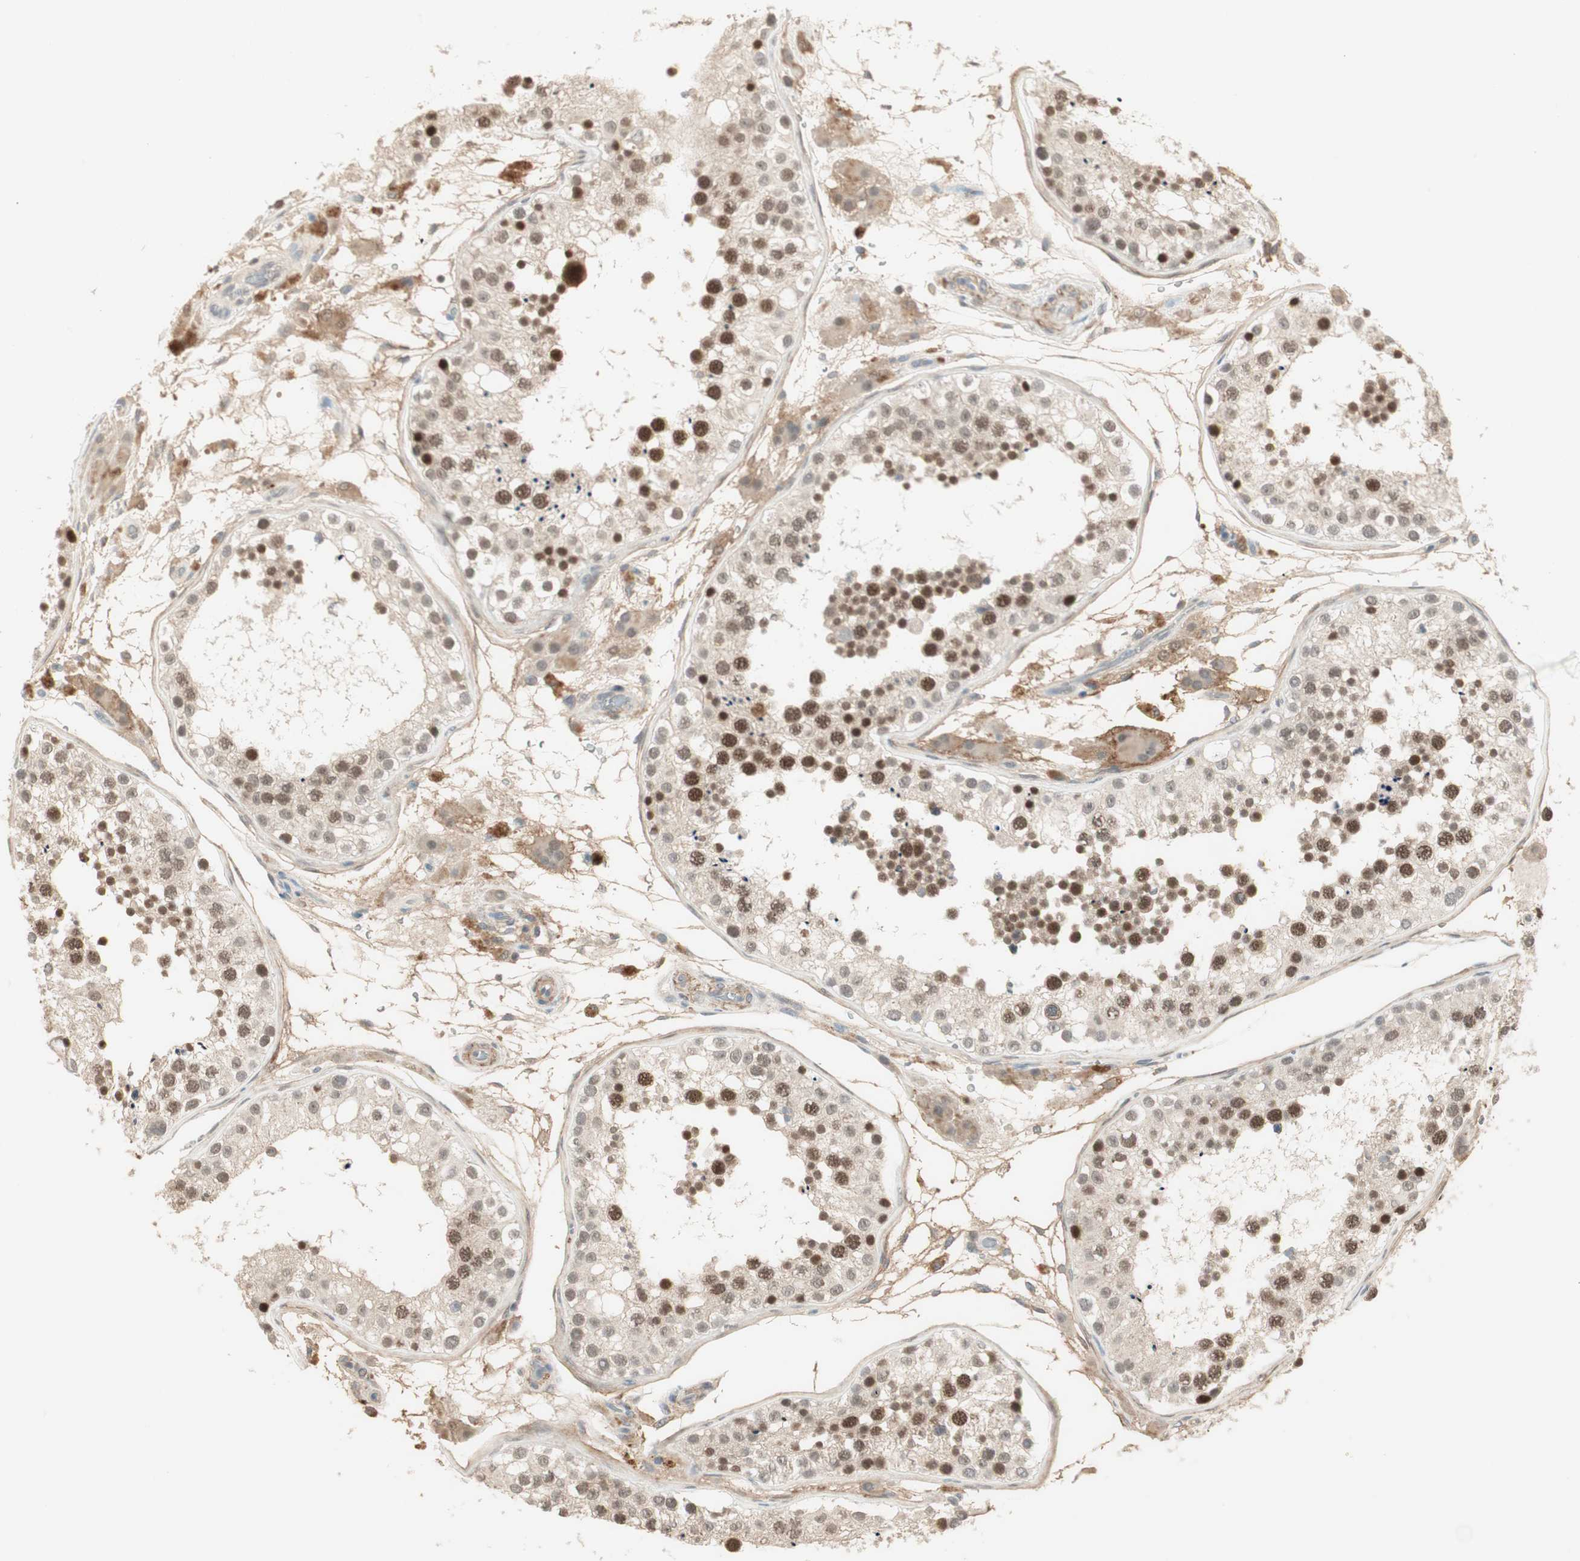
{"staining": {"intensity": "strong", "quantity": ">75%", "location": "nuclear"}, "tissue": "testis", "cell_type": "Cells in seminiferous ducts", "image_type": "normal", "snomed": [{"axis": "morphology", "description": "Normal tissue, NOS"}, {"axis": "topography", "description": "Testis"}], "caption": "Immunohistochemical staining of normal testis exhibits >75% levels of strong nuclear protein positivity in about >75% of cells in seminiferous ducts. (DAB IHC with brightfield microscopy, high magnification).", "gene": "RNGTT", "patient": {"sex": "male", "age": 26}}